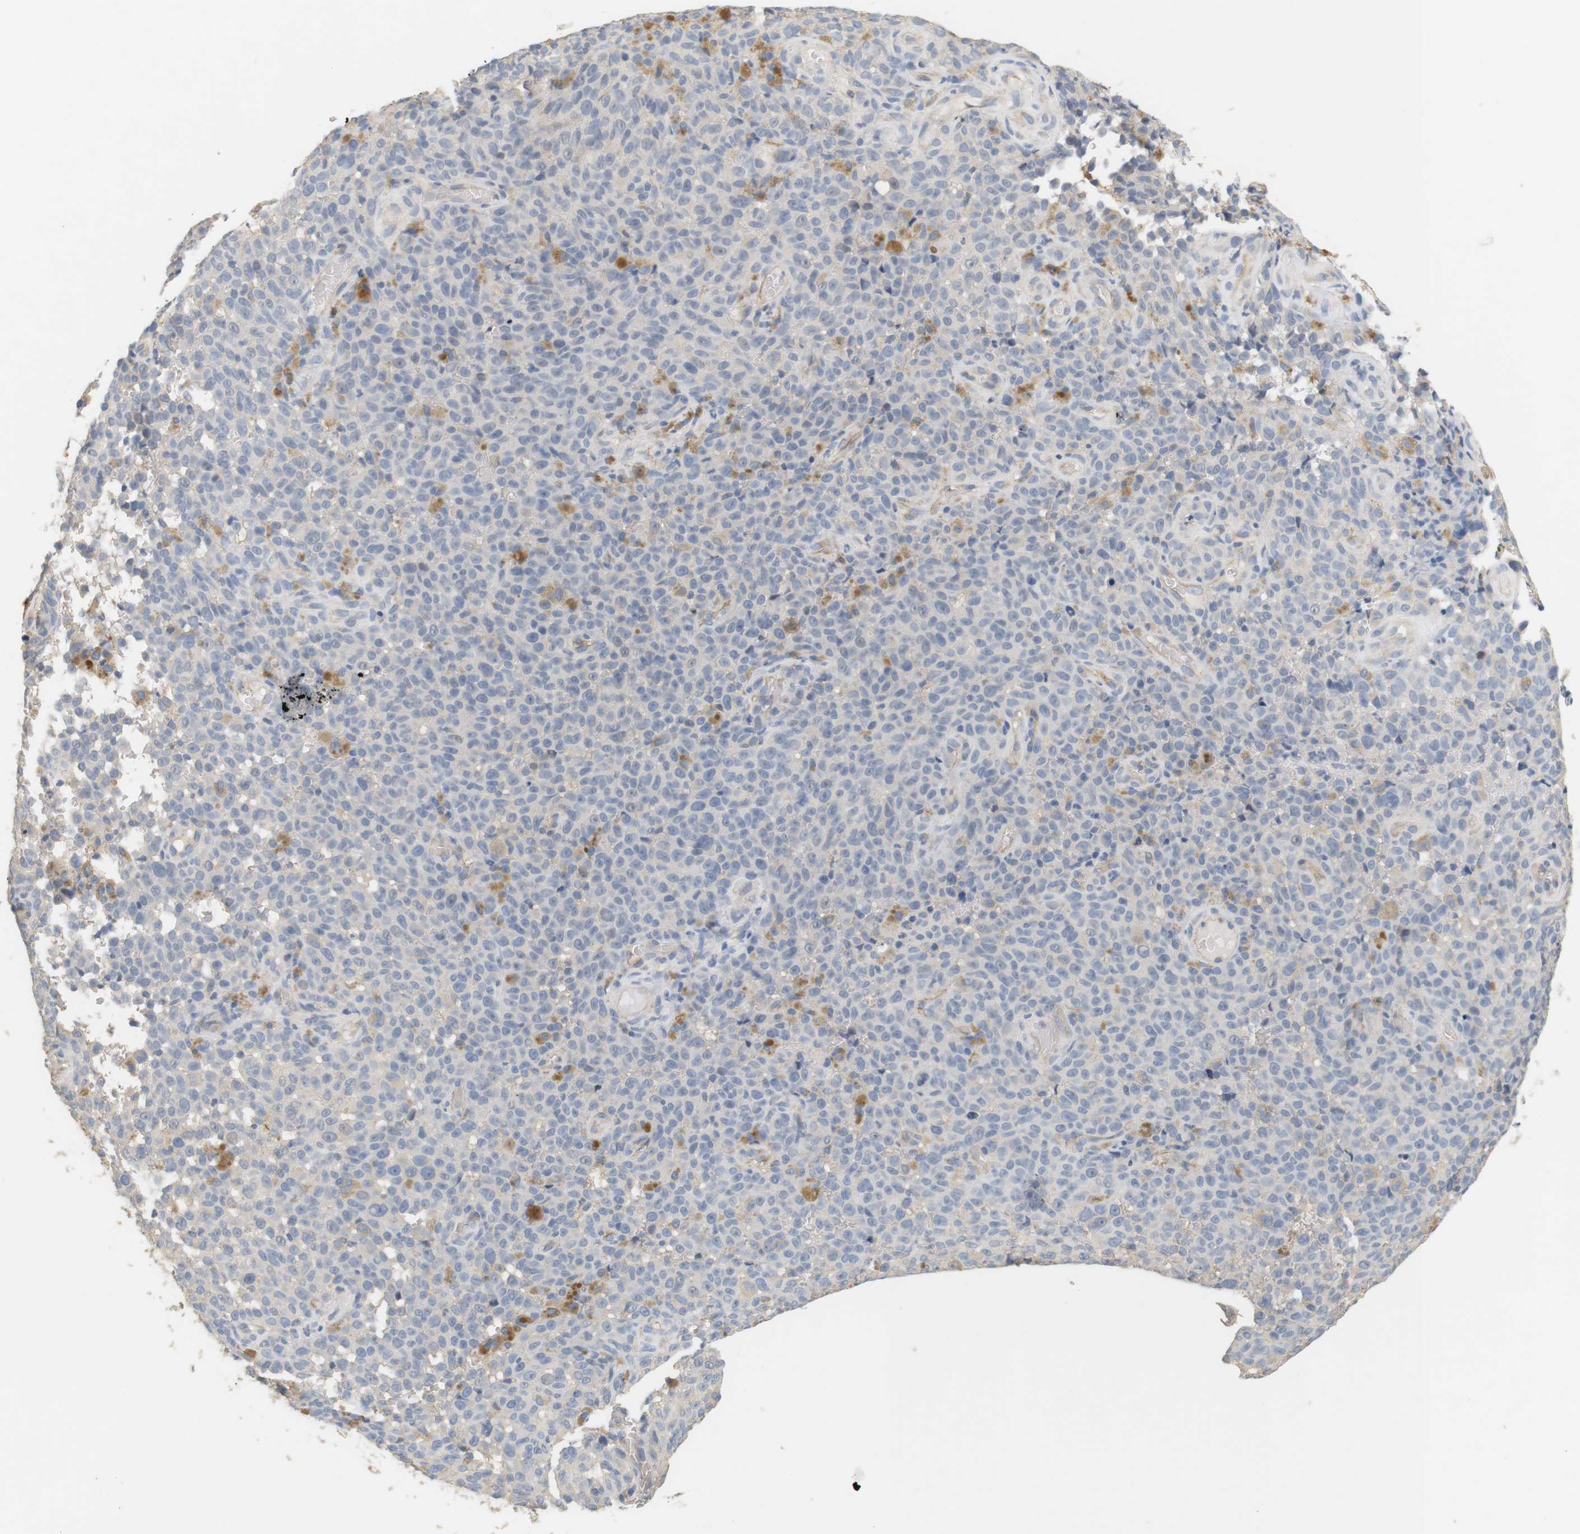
{"staining": {"intensity": "negative", "quantity": "none", "location": "none"}, "tissue": "melanoma", "cell_type": "Tumor cells", "image_type": "cancer", "snomed": [{"axis": "morphology", "description": "Malignant melanoma, NOS"}, {"axis": "topography", "description": "Skin"}], "caption": "Immunohistochemistry (IHC) micrograph of neoplastic tissue: melanoma stained with DAB reveals no significant protein positivity in tumor cells.", "gene": "OSR1", "patient": {"sex": "female", "age": 82}}